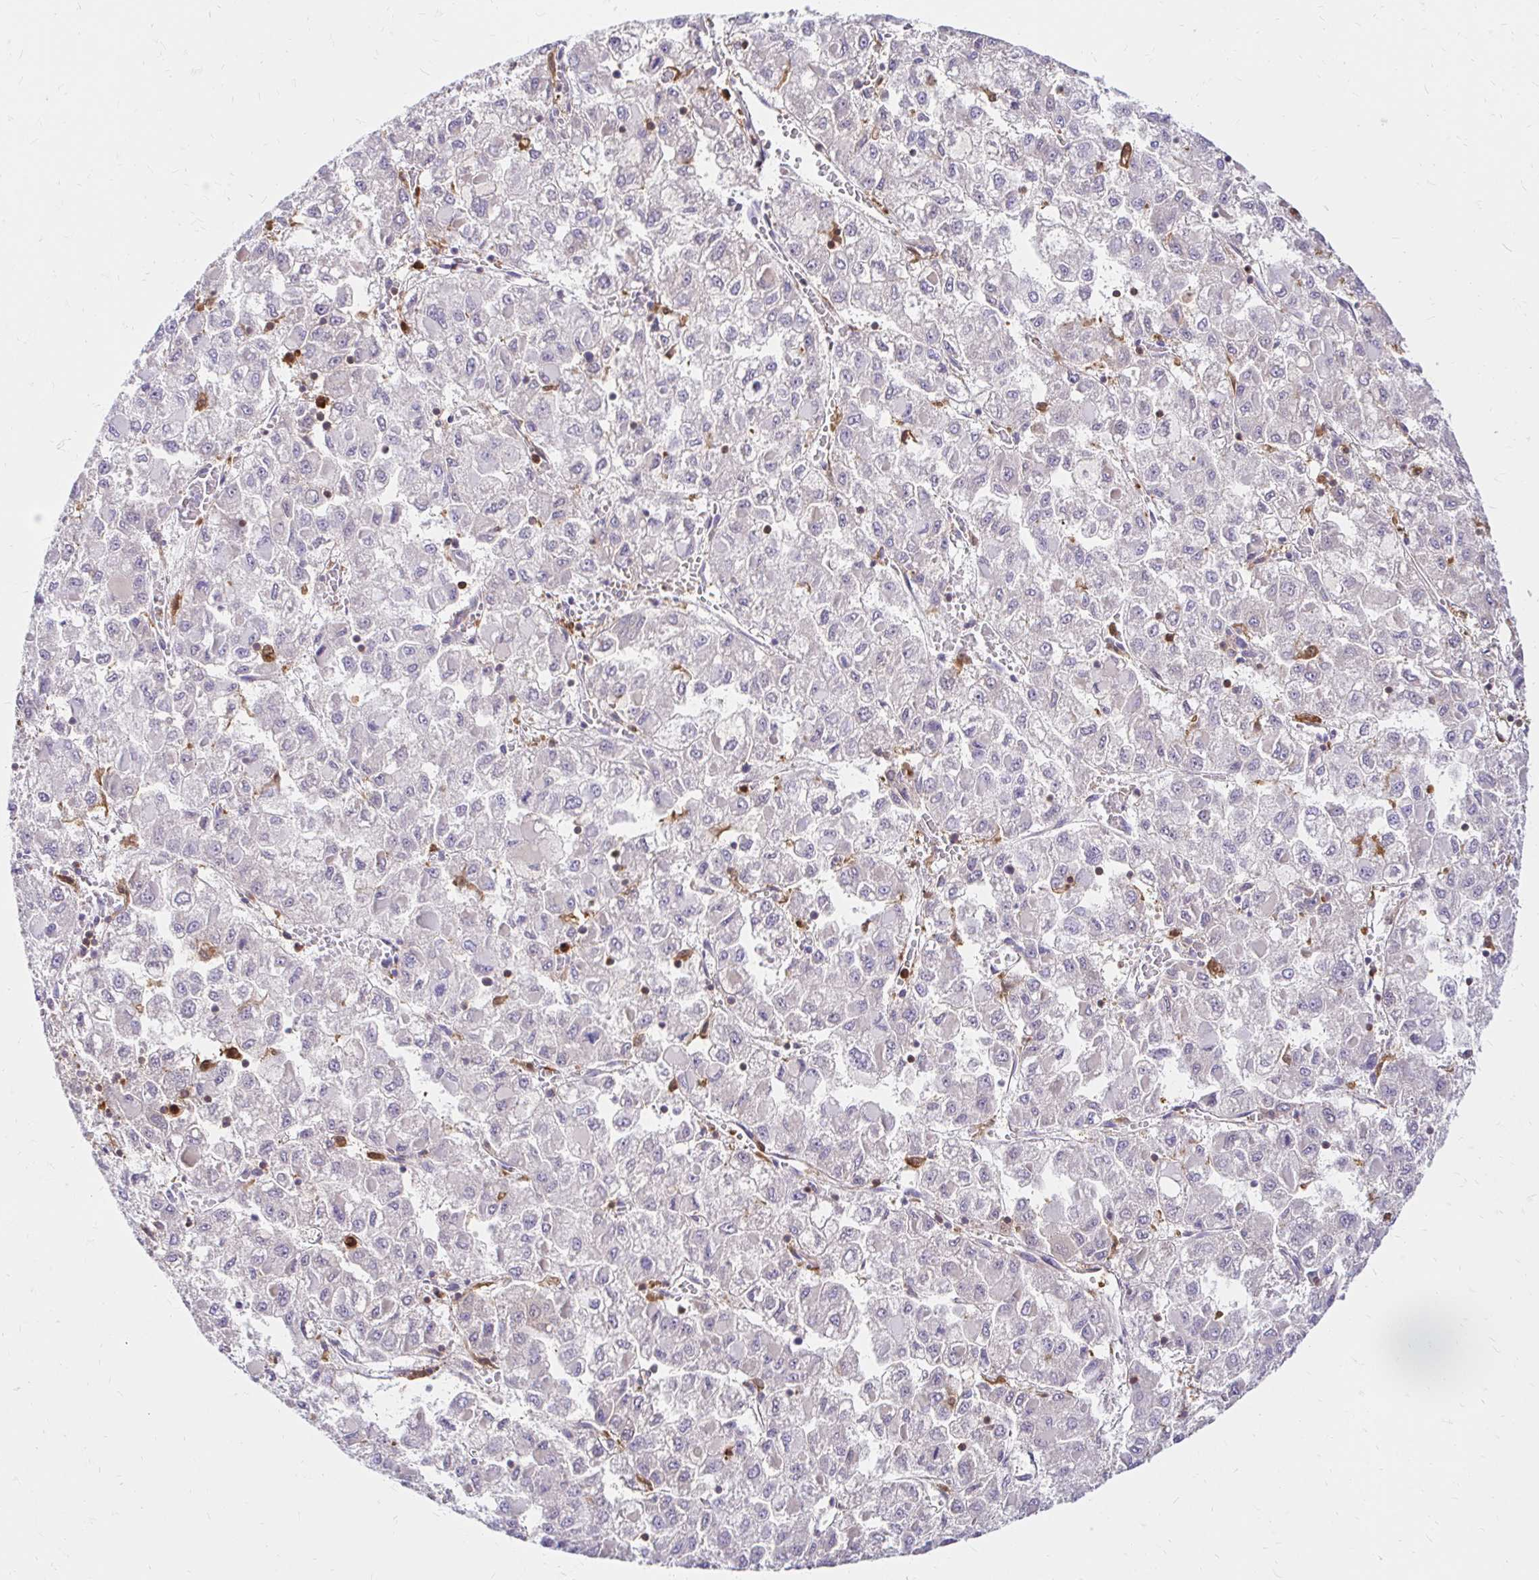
{"staining": {"intensity": "negative", "quantity": "none", "location": "none"}, "tissue": "liver cancer", "cell_type": "Tumor cells", "image_type": "cancer", "snomed": [{"axis": "morphology", "description": "Carcinoma, Hepatocellular, NOS"}, {"axis": "topography", "description": "Liver"}], "caption": "Hepatocellular carcinoma (liver) stained for a protein using IHC exhibits no staining tumor cells.", "gene": "PYCARD", "patient": {"sex": "male", "age": 40}}